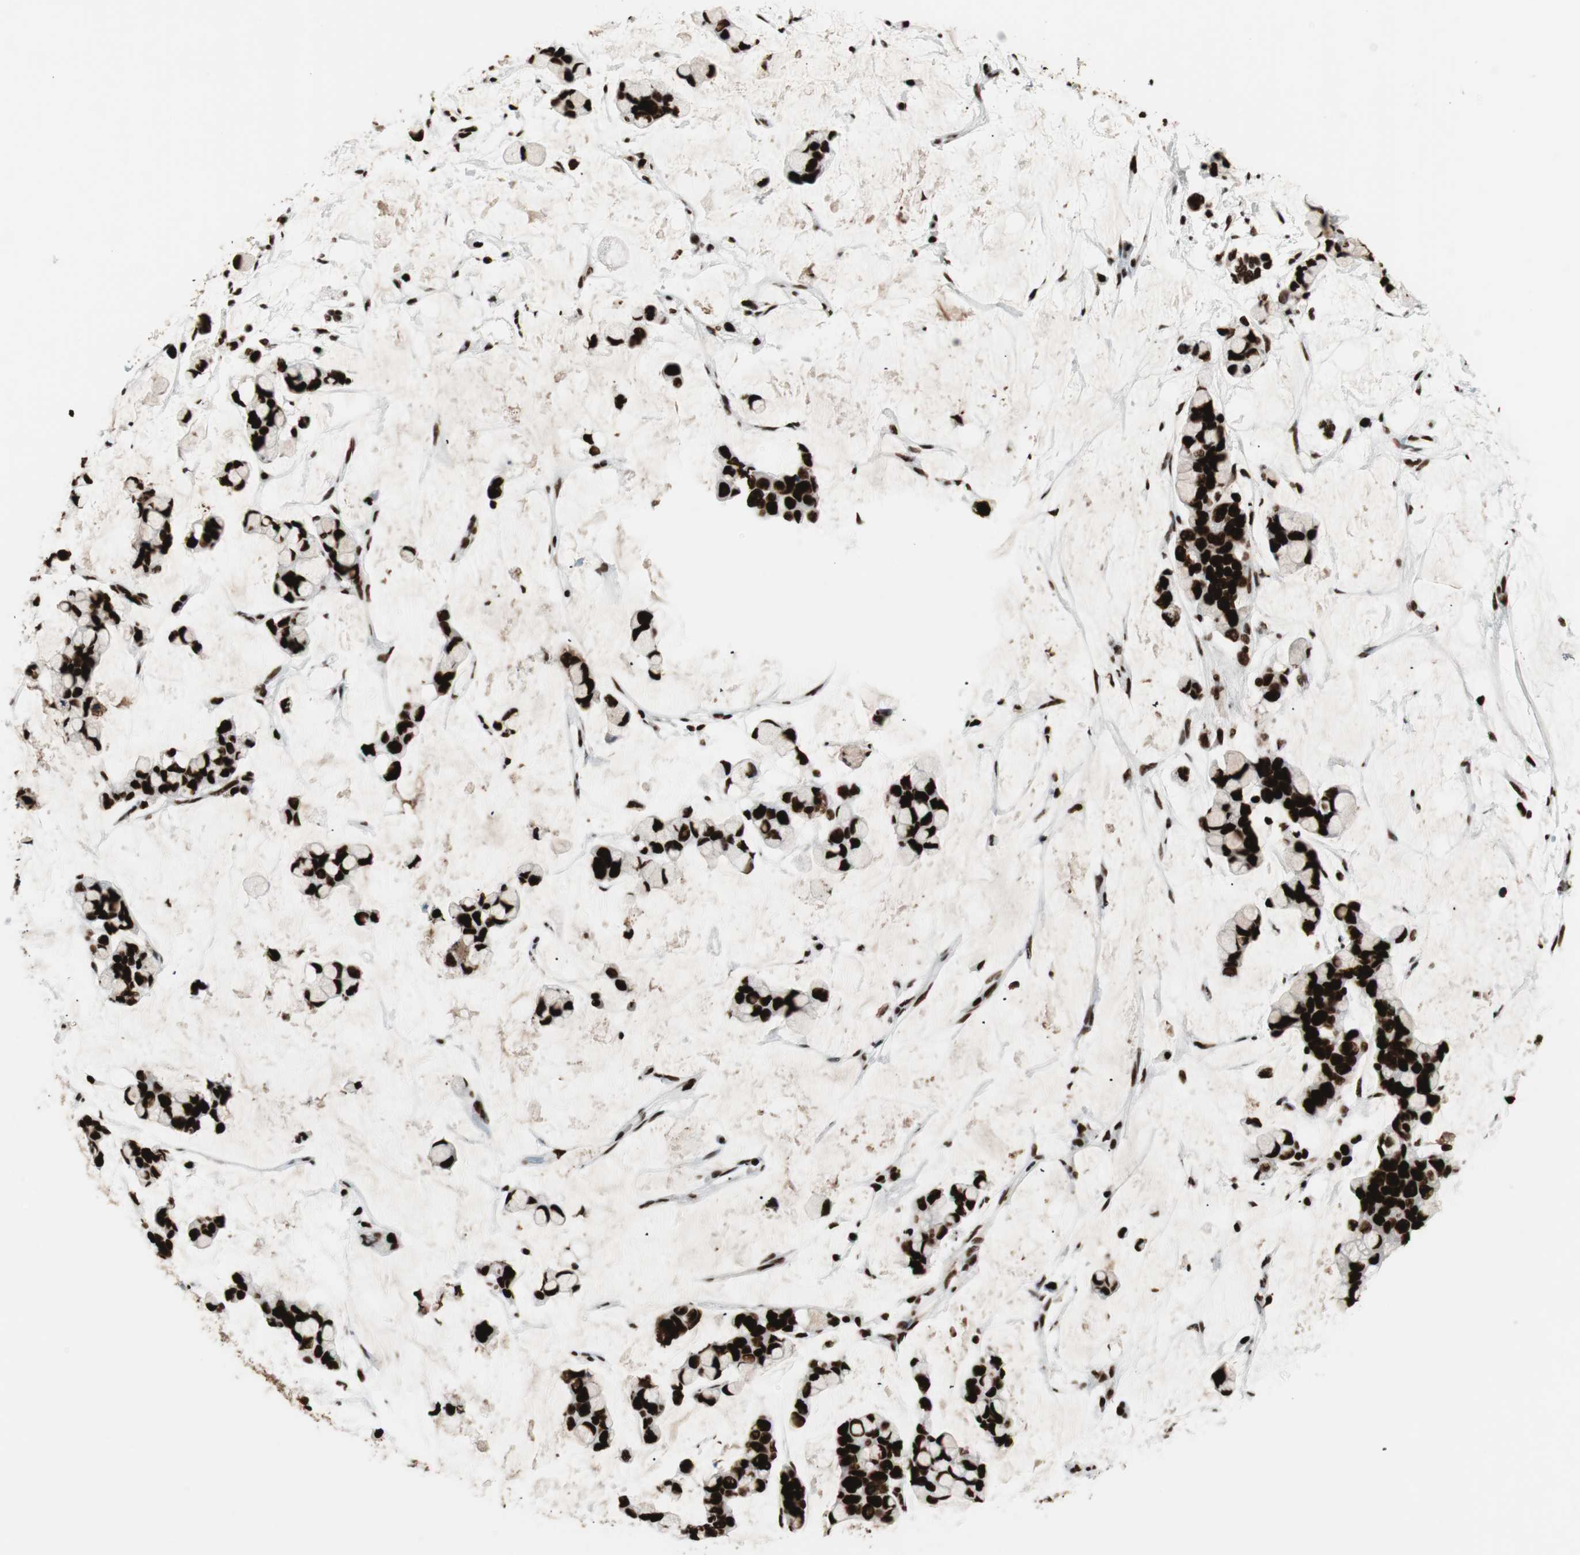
{"staining": {"intensity": "strong", "quantity": ">75%", "location": "nuclear"}, "tissue": "stomach cancer", "cell_type": "Tumor cells", "image_type": "cancer", "snomed": [{"axis": "morphology", "description": "Adenocarcinoma, NOS"}, {"axis": "topography", "description": "Stomach, lower"}], "caption": "A high-resolution histopathology image shows immunohistochemistry (IHC) staining of adenocarcinoma (stomach), which shows strong nuclear staining in approximately >75% of tumor cells.", "gene": "PSME3", "patient": {"sex": "male", "age": 84}}